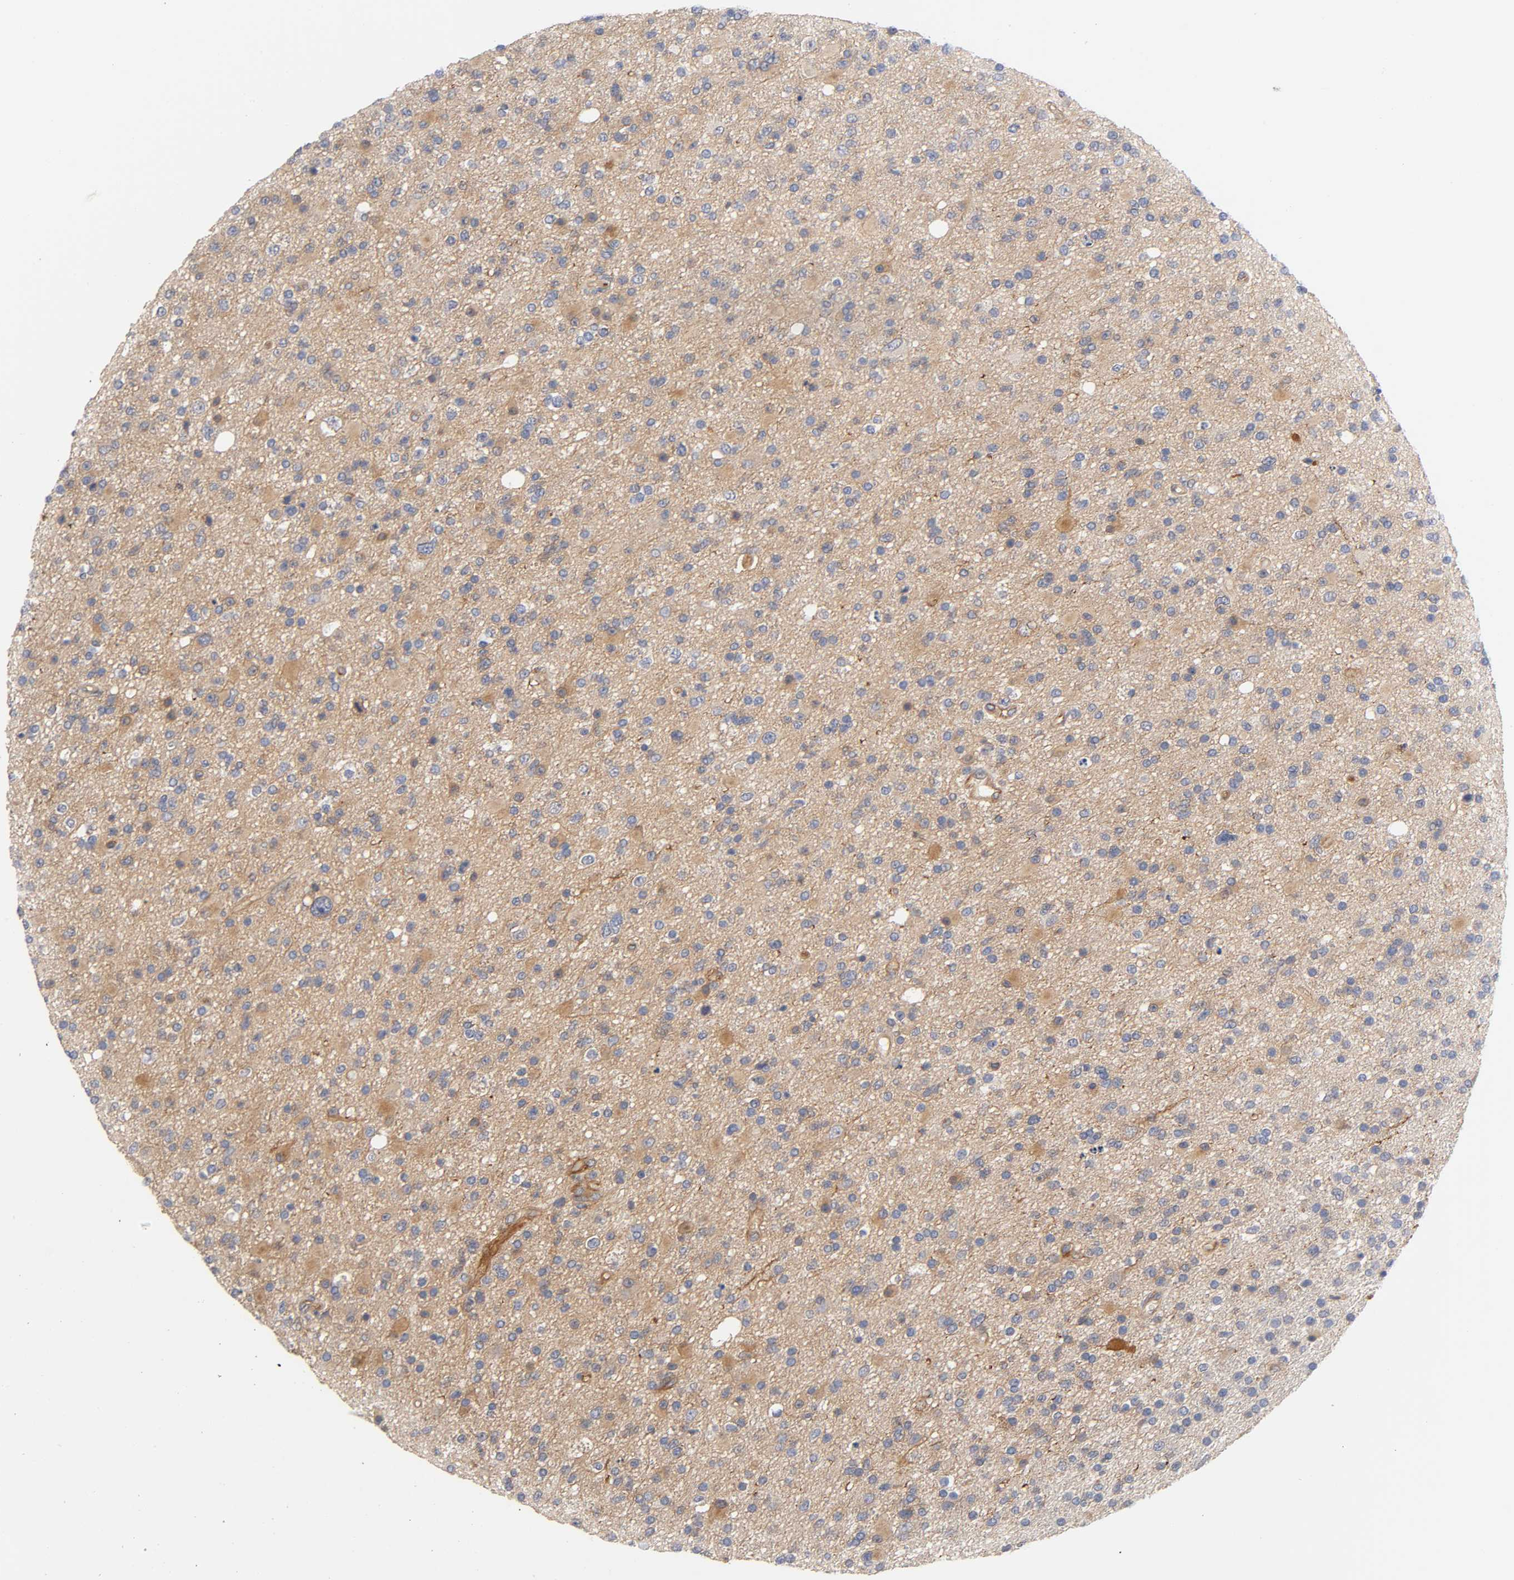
{"staining": {"intensity": "negative", "quantity": "none", "location": "none"}, "tissue": "glioma", "cell_type": "Tumor cells", "image_type": "cancer", "snomed": [{"axis": "morphology", "description": "Glioma, malignant, High grade"}, {"axis": "topography", "description": "Brain"}], "caption": "The IHC micrograph has no significant expression in tumor cells of glioma tissue.", "gene": "RAB13", "patient": {"sex": "male", "age": 33}}